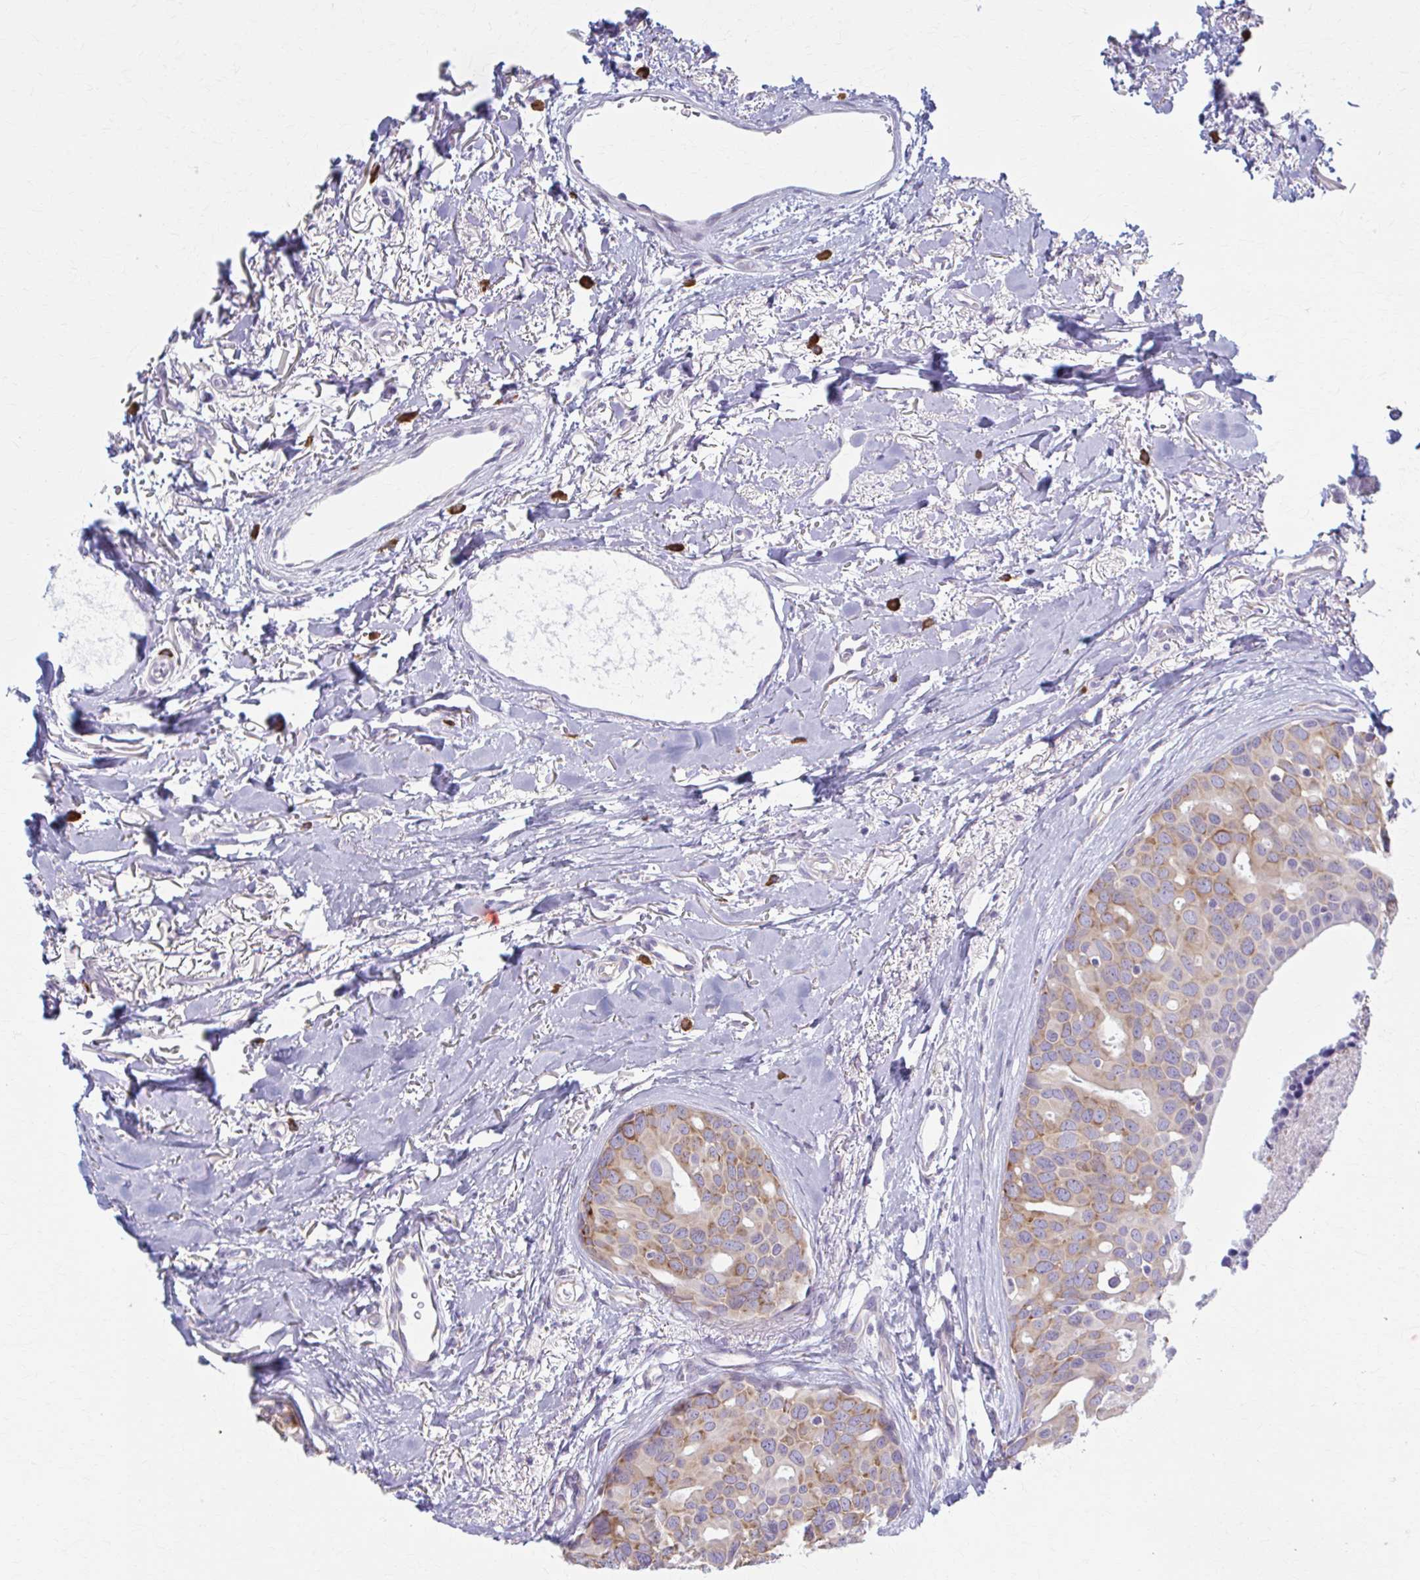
{"staining": {"intensity": "moderate", "quantity": "25%-75%", "location": "cytoplasmic/membranous"}, "tissue": "breast cancer", "cell_type": "Tumor cells", "image_type": "cancer", "snomed": [{"axis": "morphology", "description": "Duct carcinoma"}, {"axis": "topography", "description": "Breast"}], "caption": "Immunohistochemistry (IHC) of human breast cancer shows medium levels of moderate cytoplasmic/membranous staining in approximately 25%-75% of tumor cells.", "gene": "PRKRA", "patient": {"sex": "female", "age": 54}}